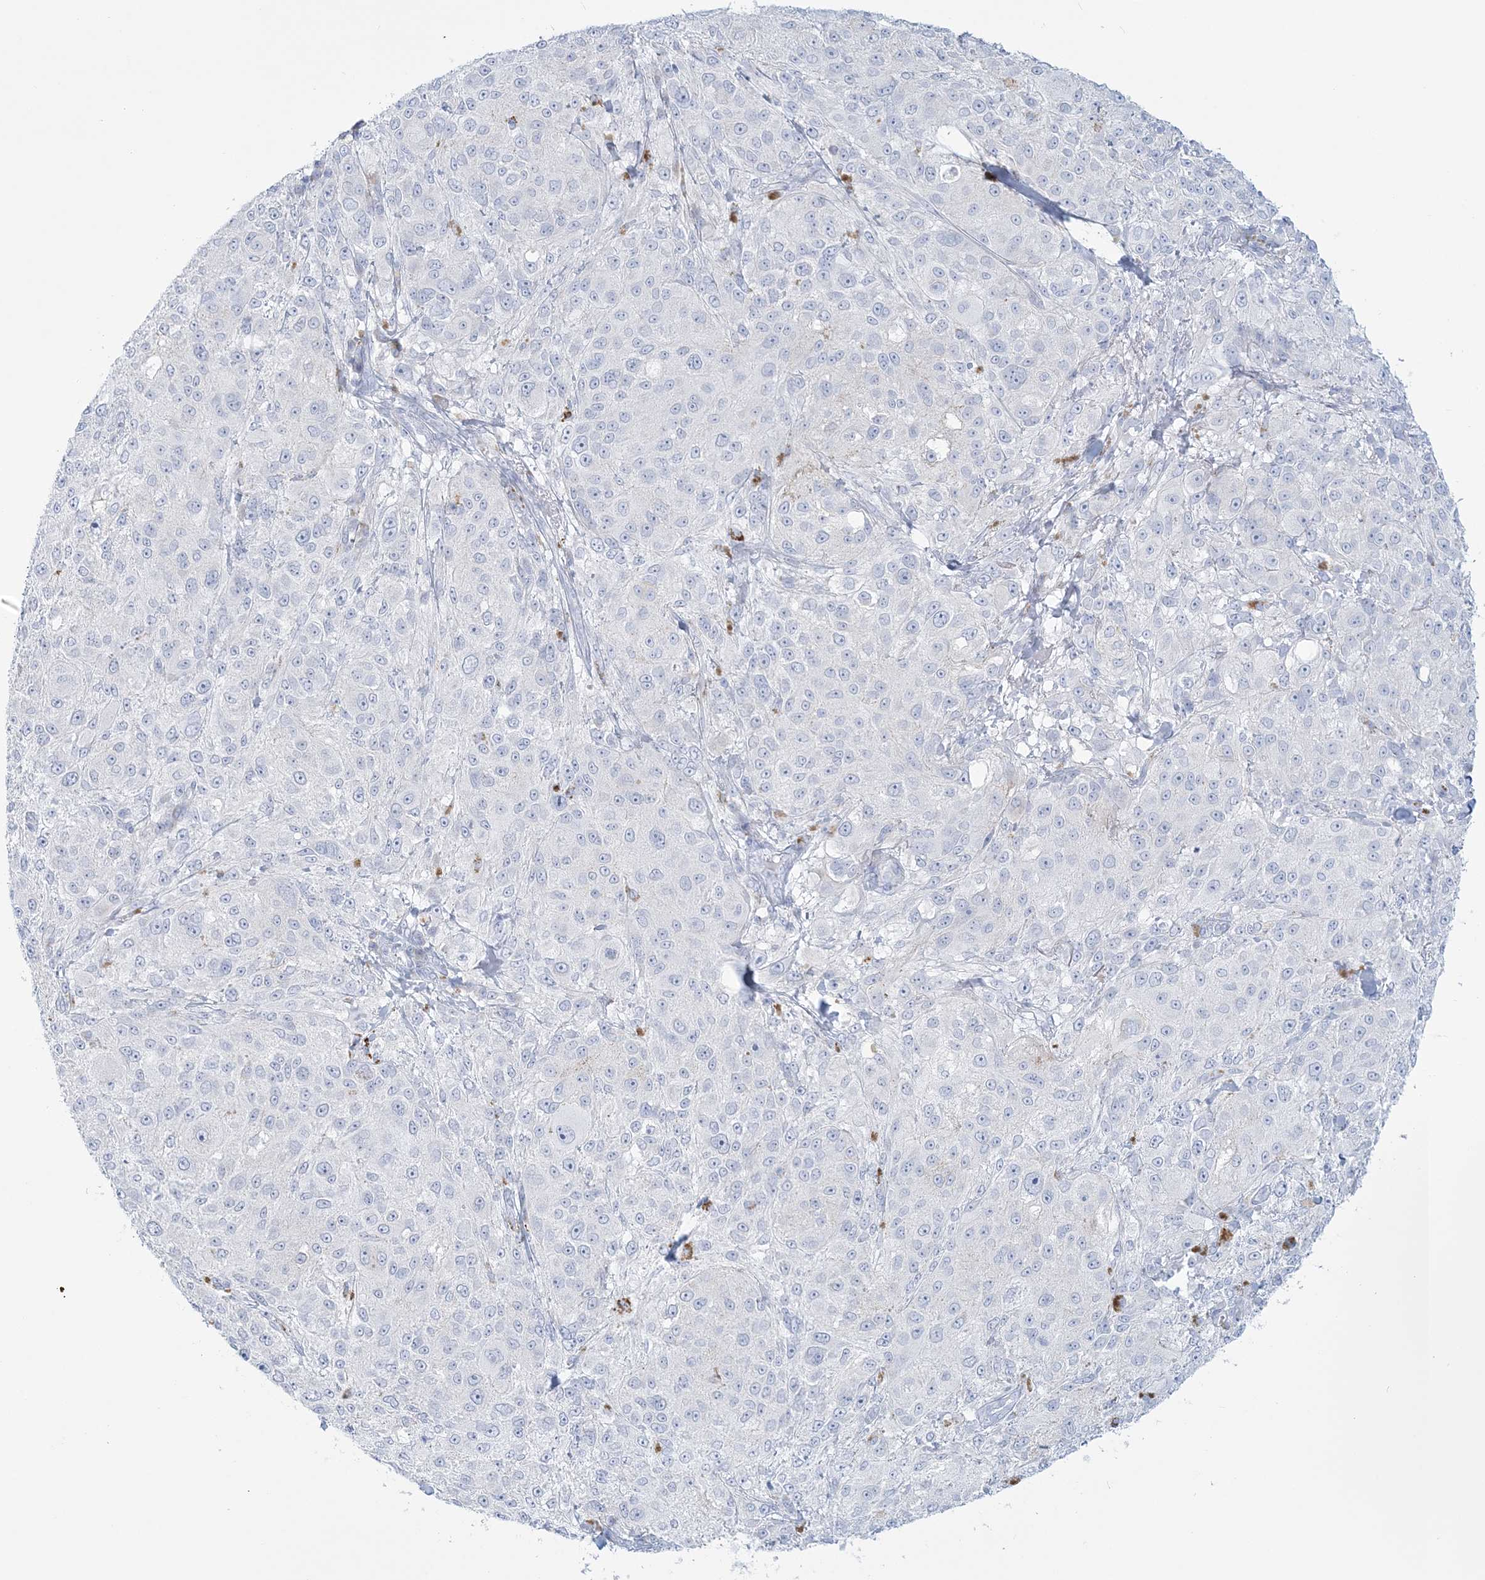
{"staining": {"intensity": "negative", "quantity": "none", "location": "none"}, "tissue": "melanoma", "cell_type": "Tumor cells", "image_type": "cancer", "snomed": [{"axis": "morphology", "description": "Necrosis, NOS"}, {"axis": "morphology", "description": "Malignant melanoma, NOS"}, {"axis": "topography", "description": "Skin"}], "caption": "DAB immunohistochemical staining of human malignant melanoma shows no significant positivity in tumor cells.", "gene": "ADGB", "patient": {"sex": "female", "age": 87}}